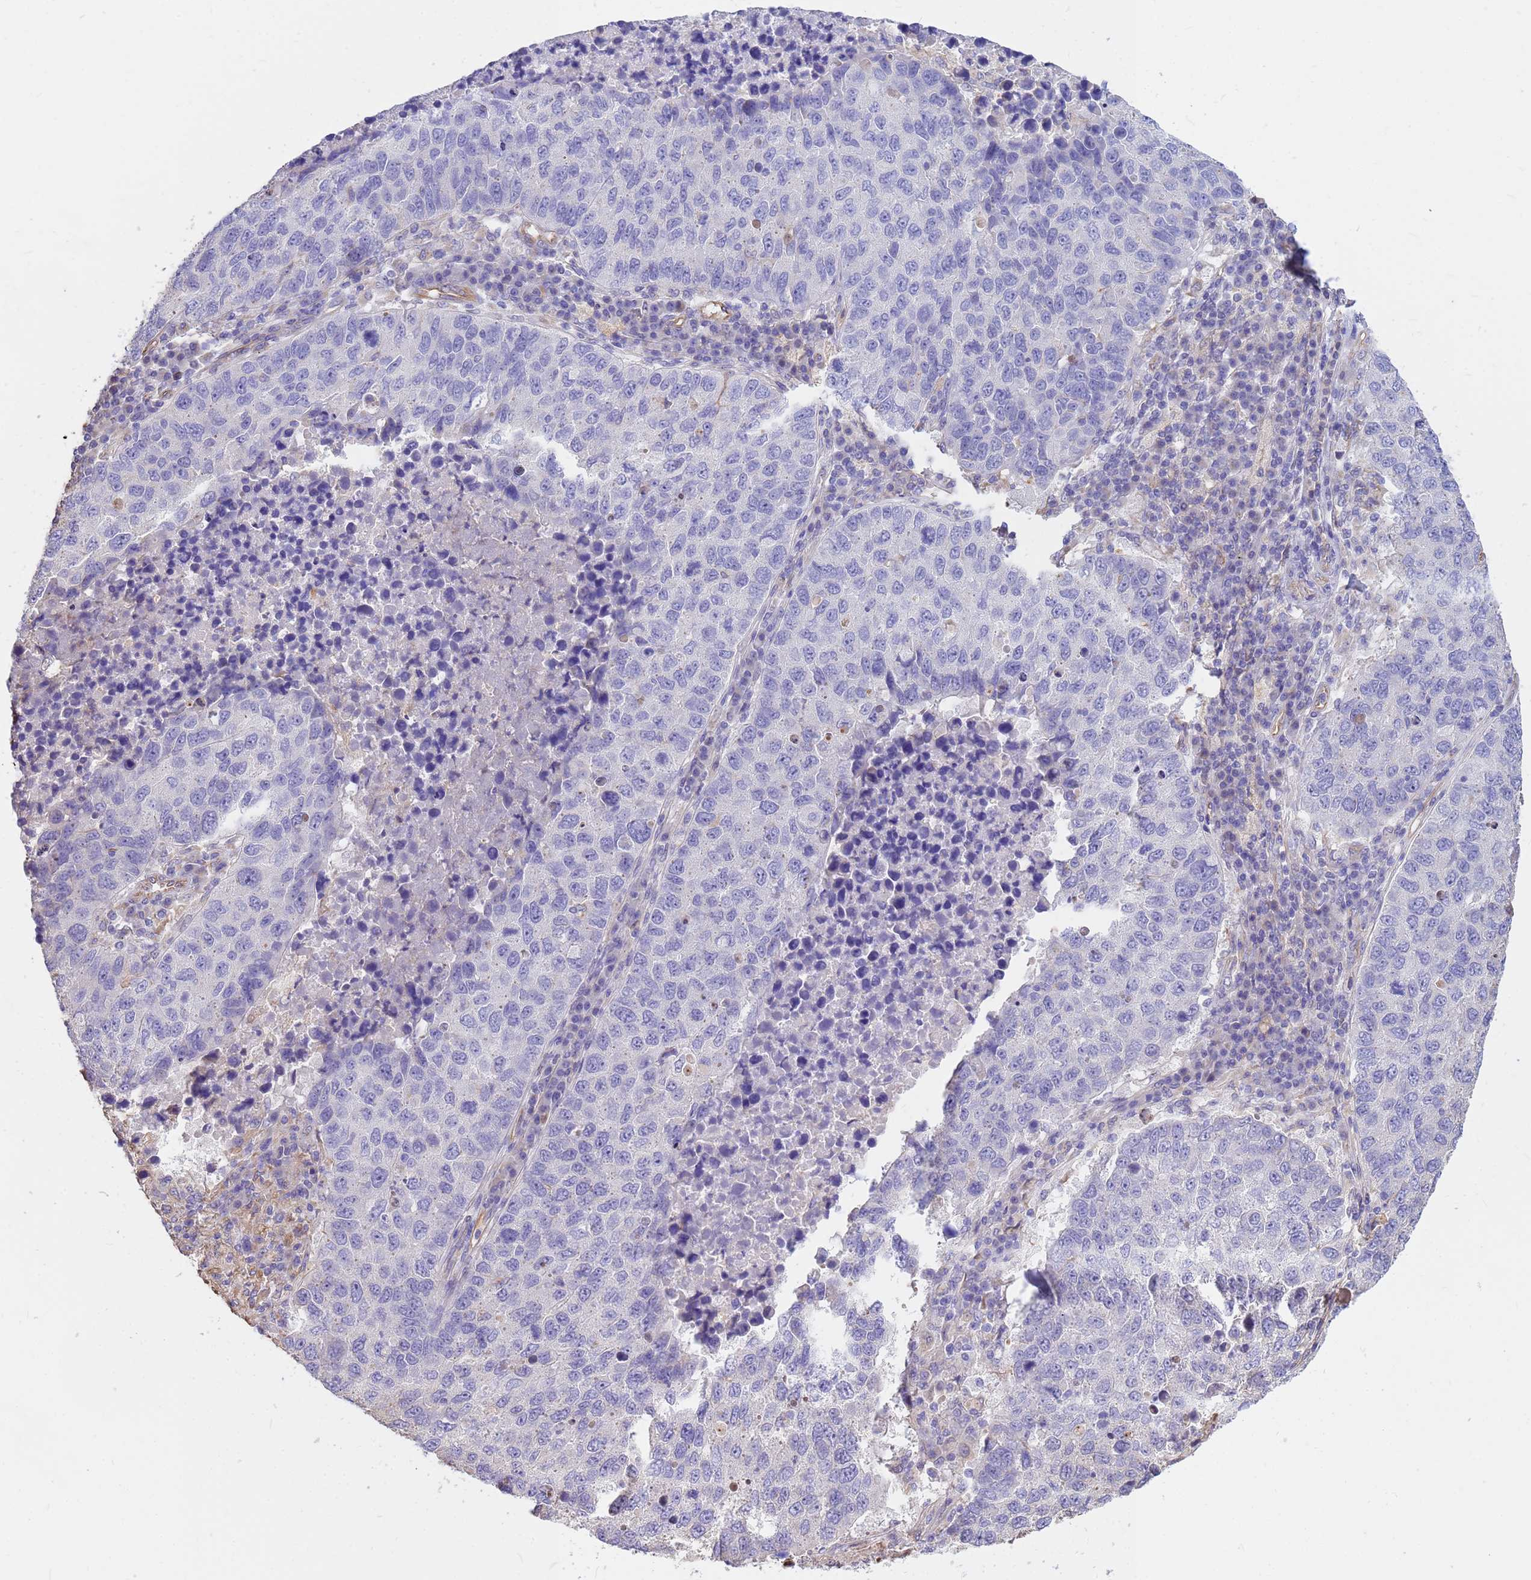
{"staining": {"intensity": "negative", "quantity": "none", "location": "none"}, "tissue": "lung cancer", "cell_type": "Tumor cells", "image_type": "cancer", "snomed": [{"axis": "morphology", "description": "Squamous cell carcinoma, NOS"}, {"axis": "topography", "description": "Lung"}], "caption": "An image of lung cancer stained for a protein reveals no brown staining in tumor cells.", "gene": "TCEAL3", "patient": {"sex": "male", "age": 73}}